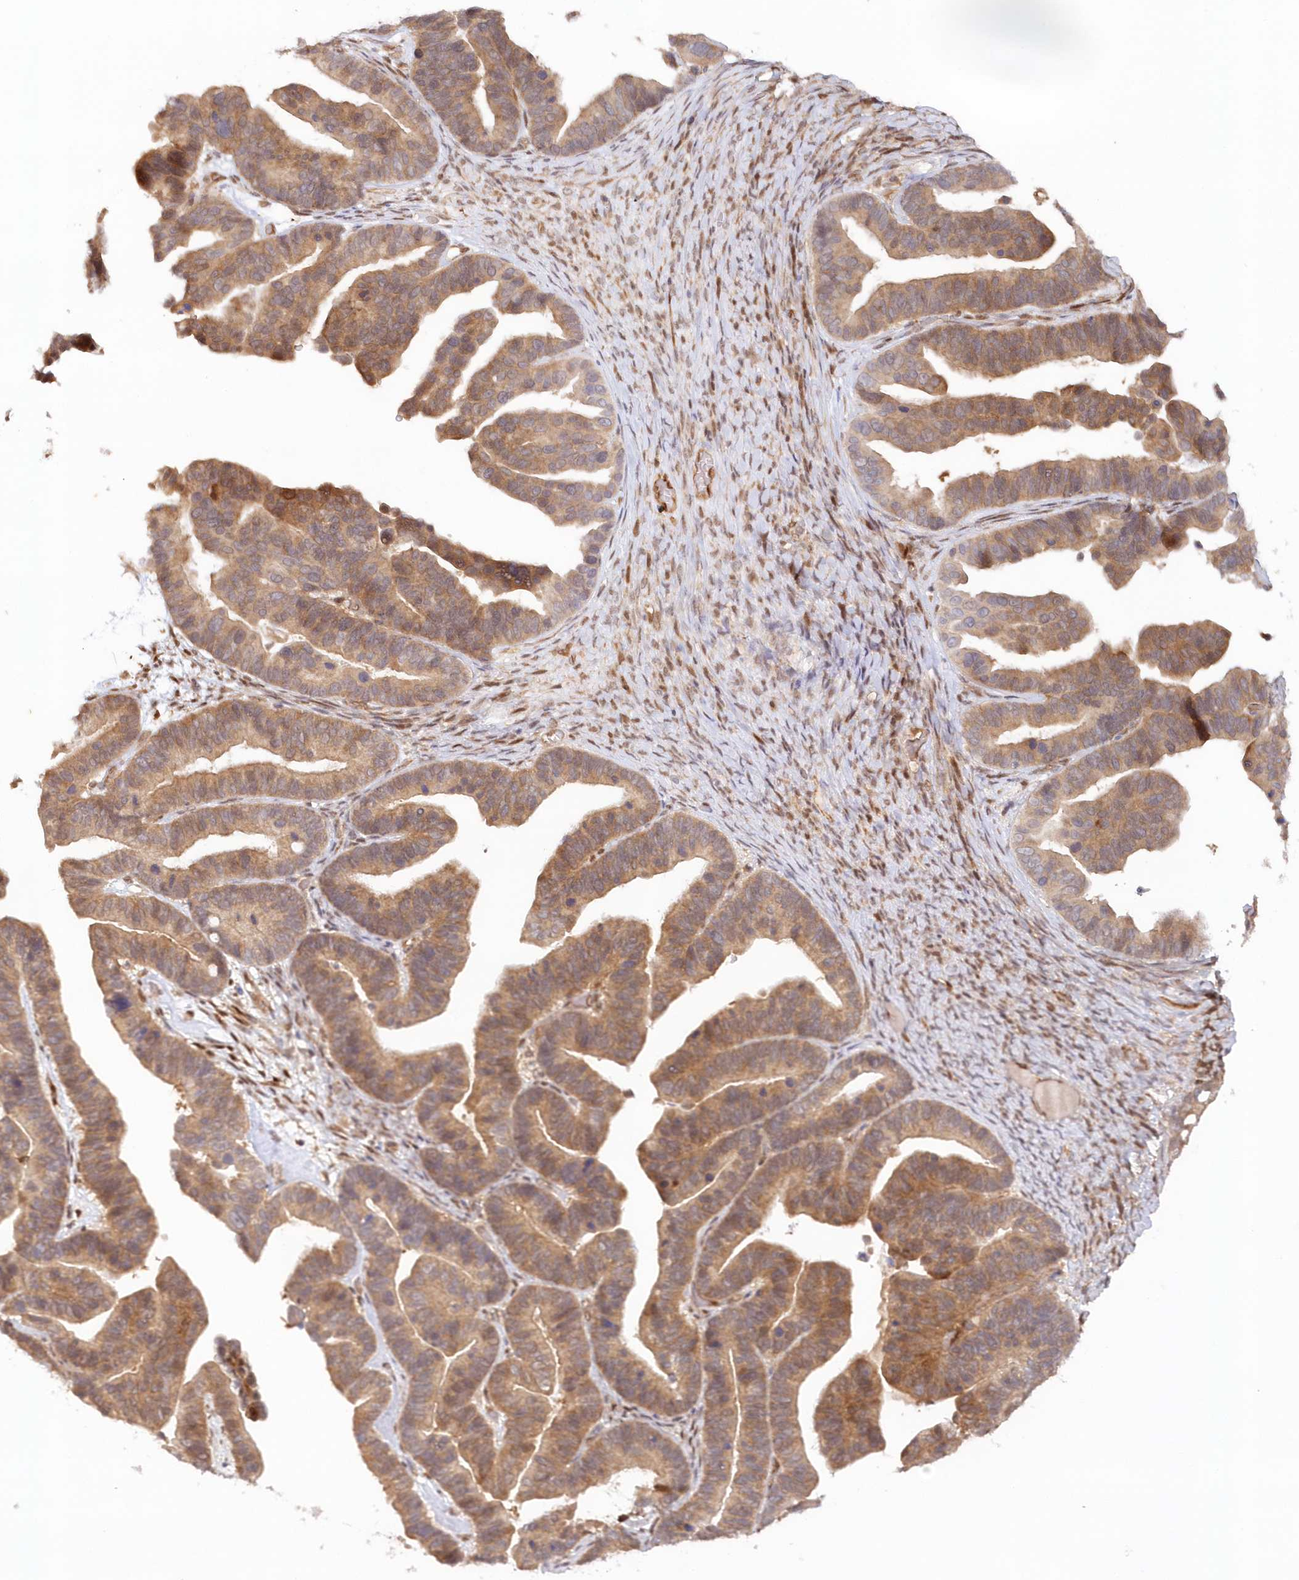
{"staining": {"intensity": "moderate", "quantity": ">75%", "location": "cytoplasmic/membranous"}, "tissue": "ovarian cancer", "cell_type": "Tumor cells", "image_type": "cancer", "snomed": [{"axis": "morphology", "description": "Cystadenocarcinoma, serous, NOS"}, {"axis": "topography", "description": "Ovary"}], "caption": "Immunohistochemistry (IHC) histopathology image of serous cystadenocarcinoma (ovarian) stained for a protein (brown), which reveals medium levels of moderate cytoplasmic/membranous staining in about >75% of tumor cells.", "gene": "GBE1", "patient": {"sex": "female", "age": 56}}